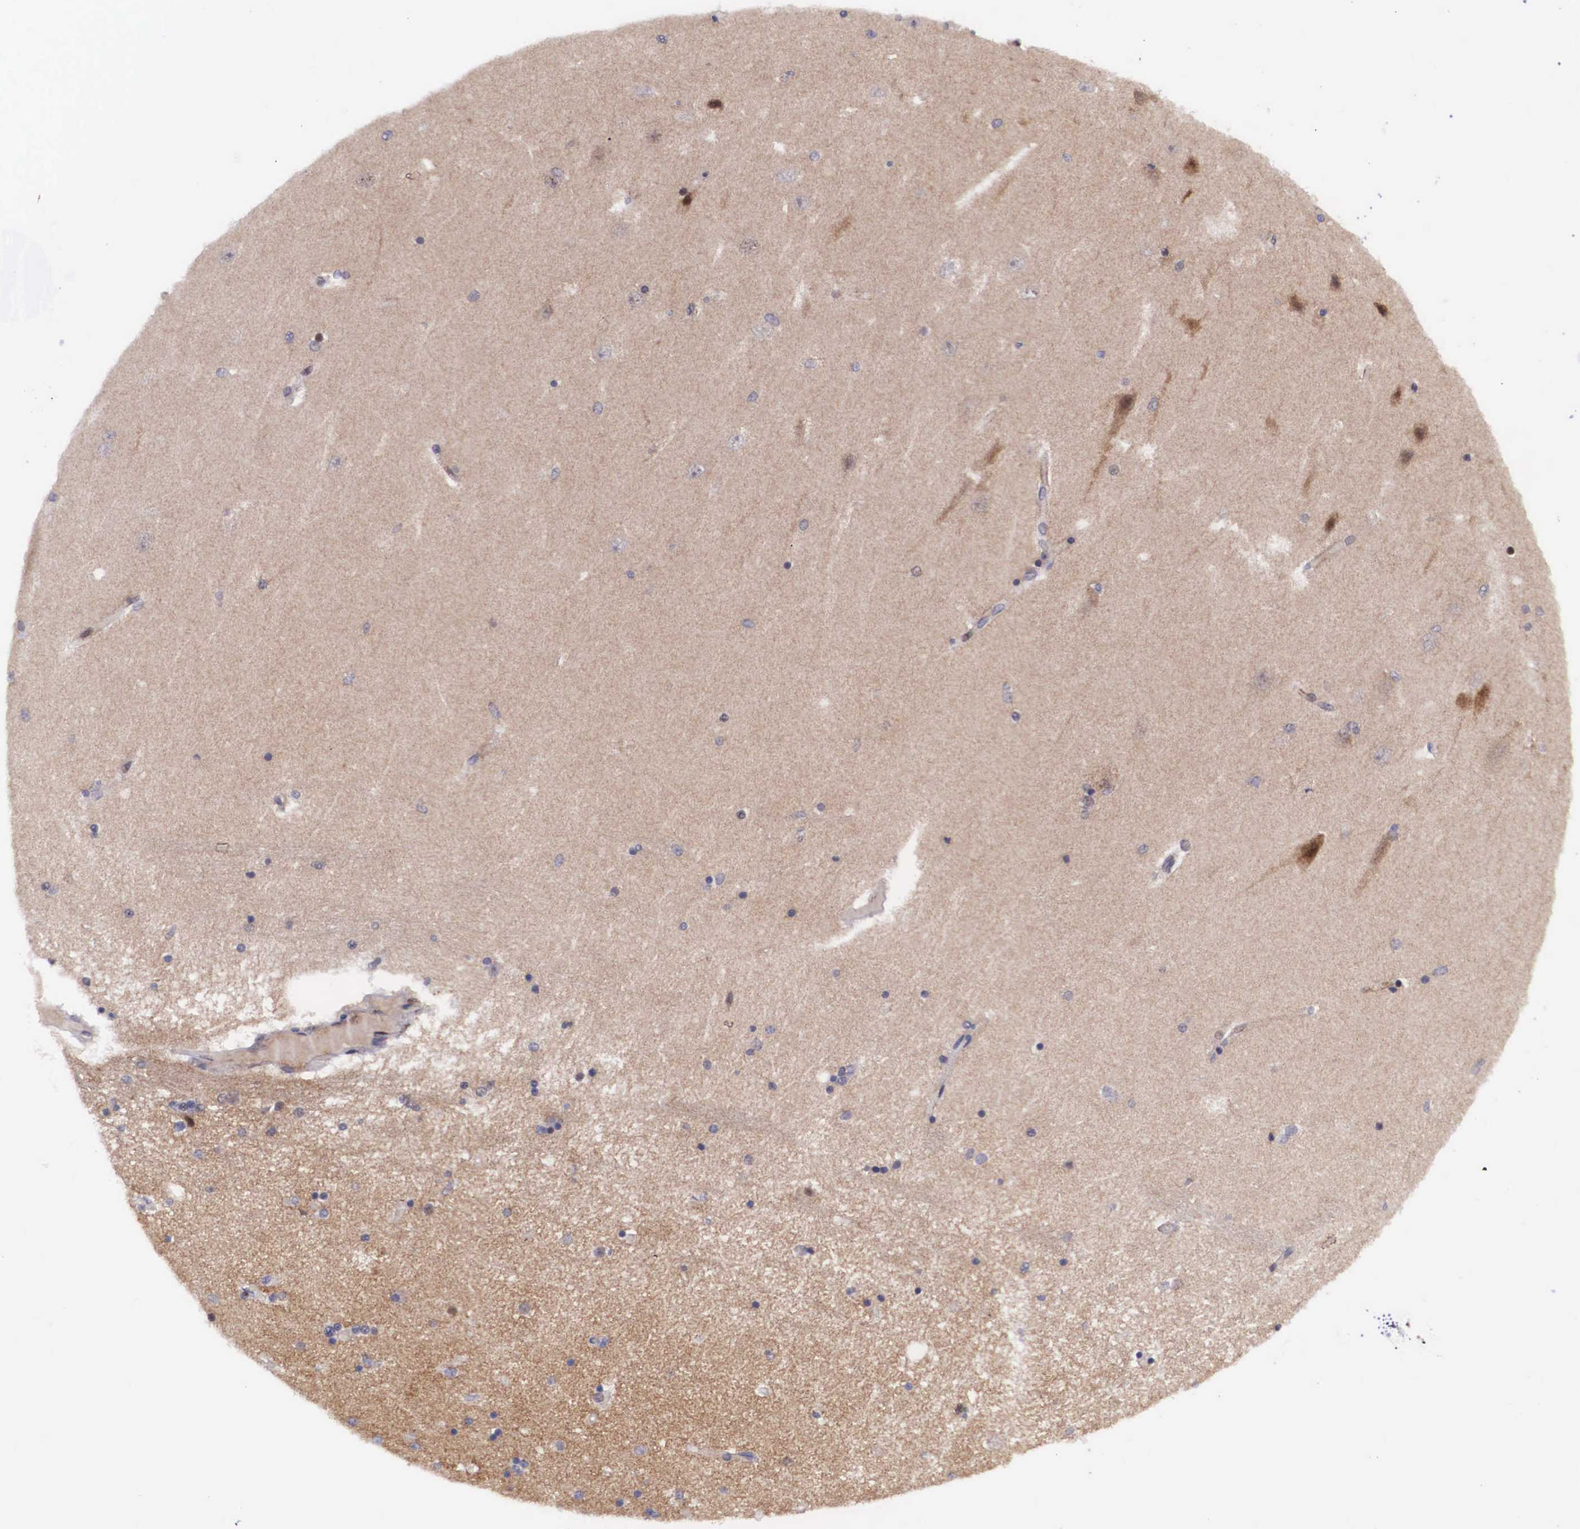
{"staining": {"intensity": "negative", "quantity": "none", "location": "none"}, "tissue": "hippocampus", "cell_type": "Glial cells", "image_type": "normal", "snomed": [{"axis": "morphology", "description": "Normal tissue, NOS"}, {"axis": "topography", "description": "Hippocampus"}], "caption": "Glial cells show no significant expression in unremarkable hippocampus. (Brightfield microscopy of DAB (3,3'-diaminobenzidine) immunohistochemistry (IHC) at high magnification).", "gene": "EMID1", "patient": {"sex": "female", "age": 54}}